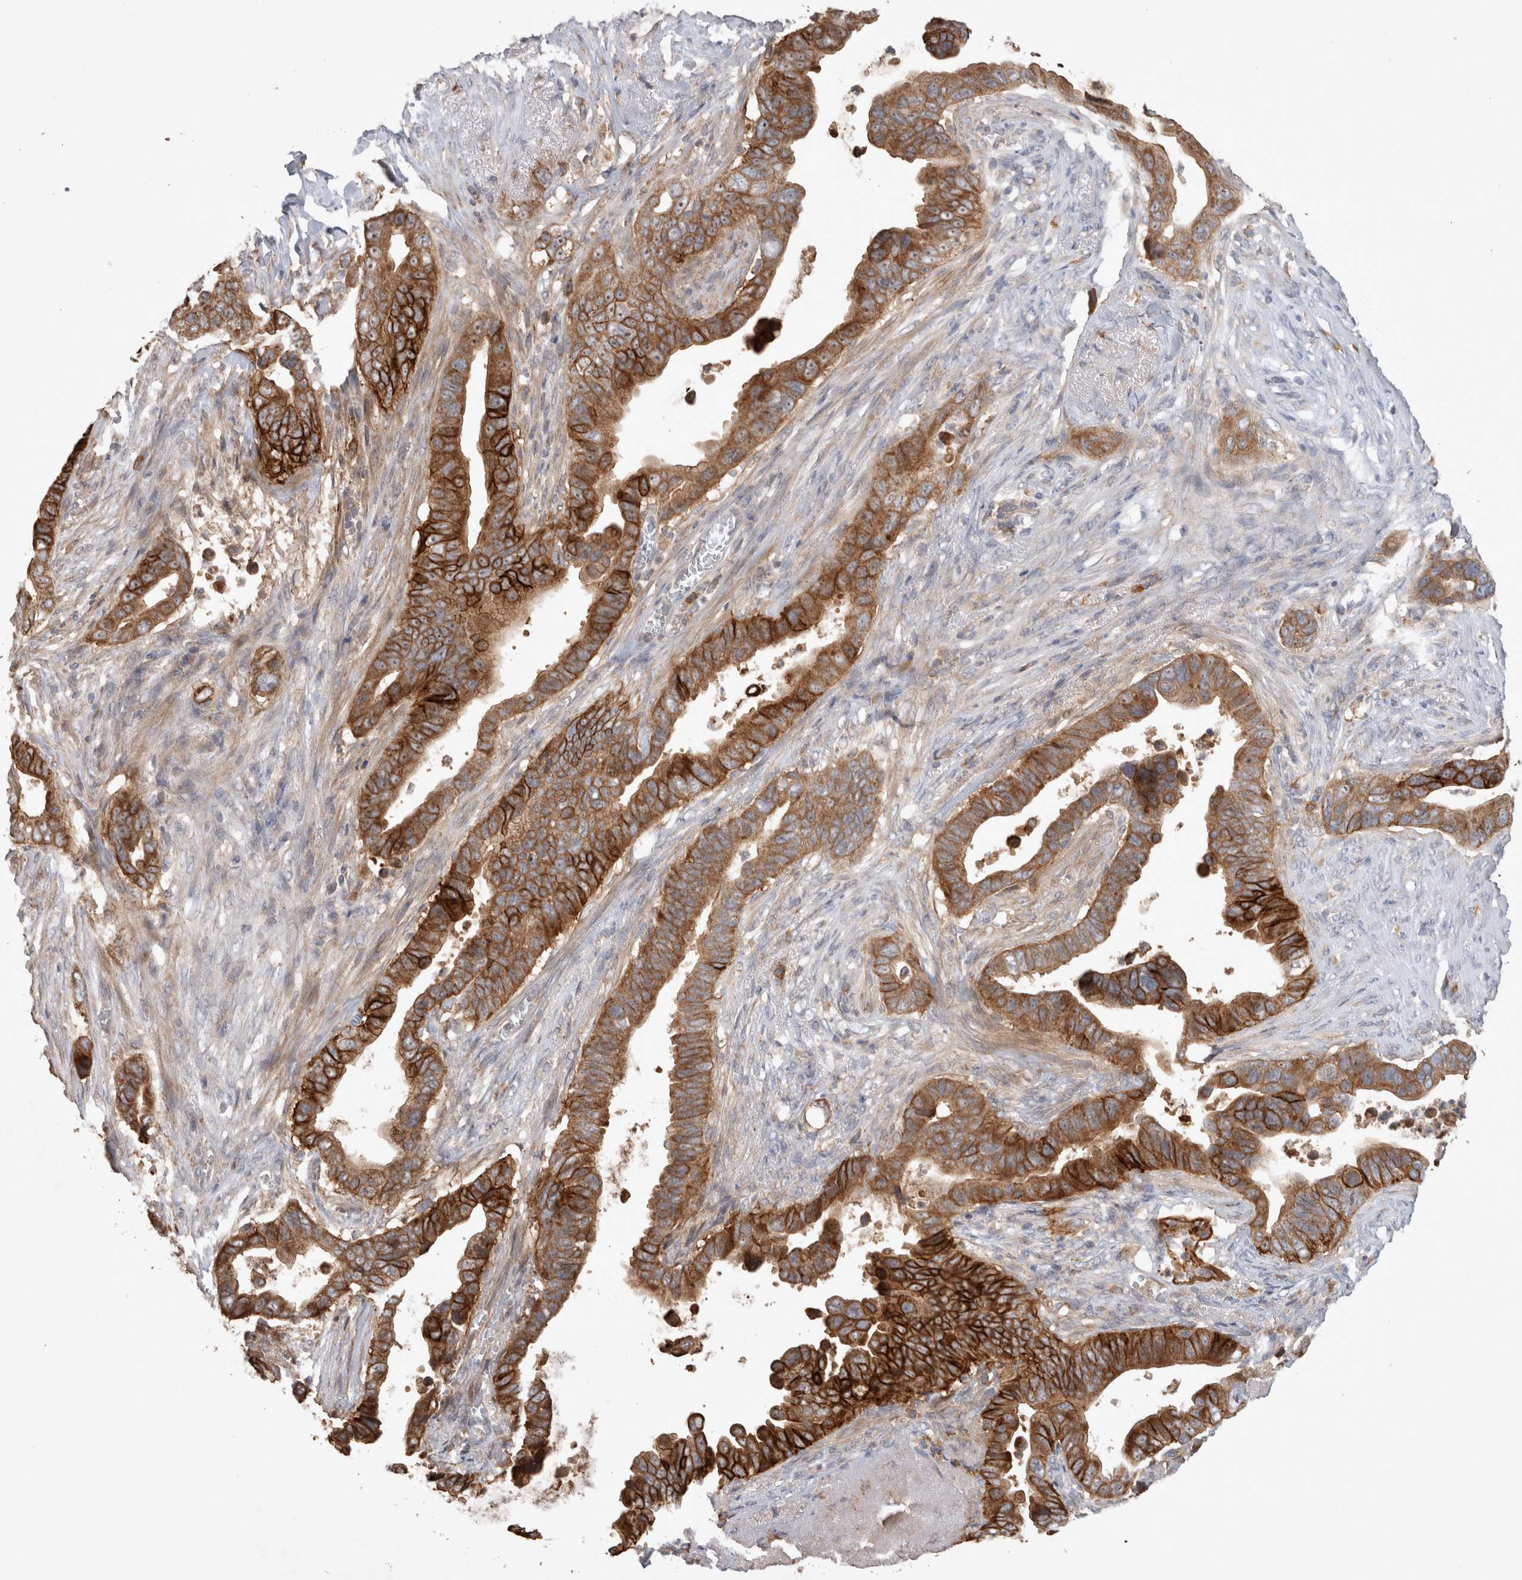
{"staining": {"intensity": "strong", "quantity": "25%-75%", "location": "cytoplasmic/membranous"}, "tissue": "pancreatic cancer", "cell_type": "Tumor cells", "image_type": "cancer", "snomed": [{"axis": "morphology", "description": "Adenocarcinoma, NOS"}, {"axis": "topography", "description": "Pancreas"}], "caption": "IHC (DAB (3,3'-diaminobenzidine)) staining of human adenocarcinoma (pancreatic) demonstrates strong cytoplasmic/membranous protein positivity in about 25%-75% of tumor cells.", "gene": "SERAC1", "patient": {"sex": "female", "age": 72}}